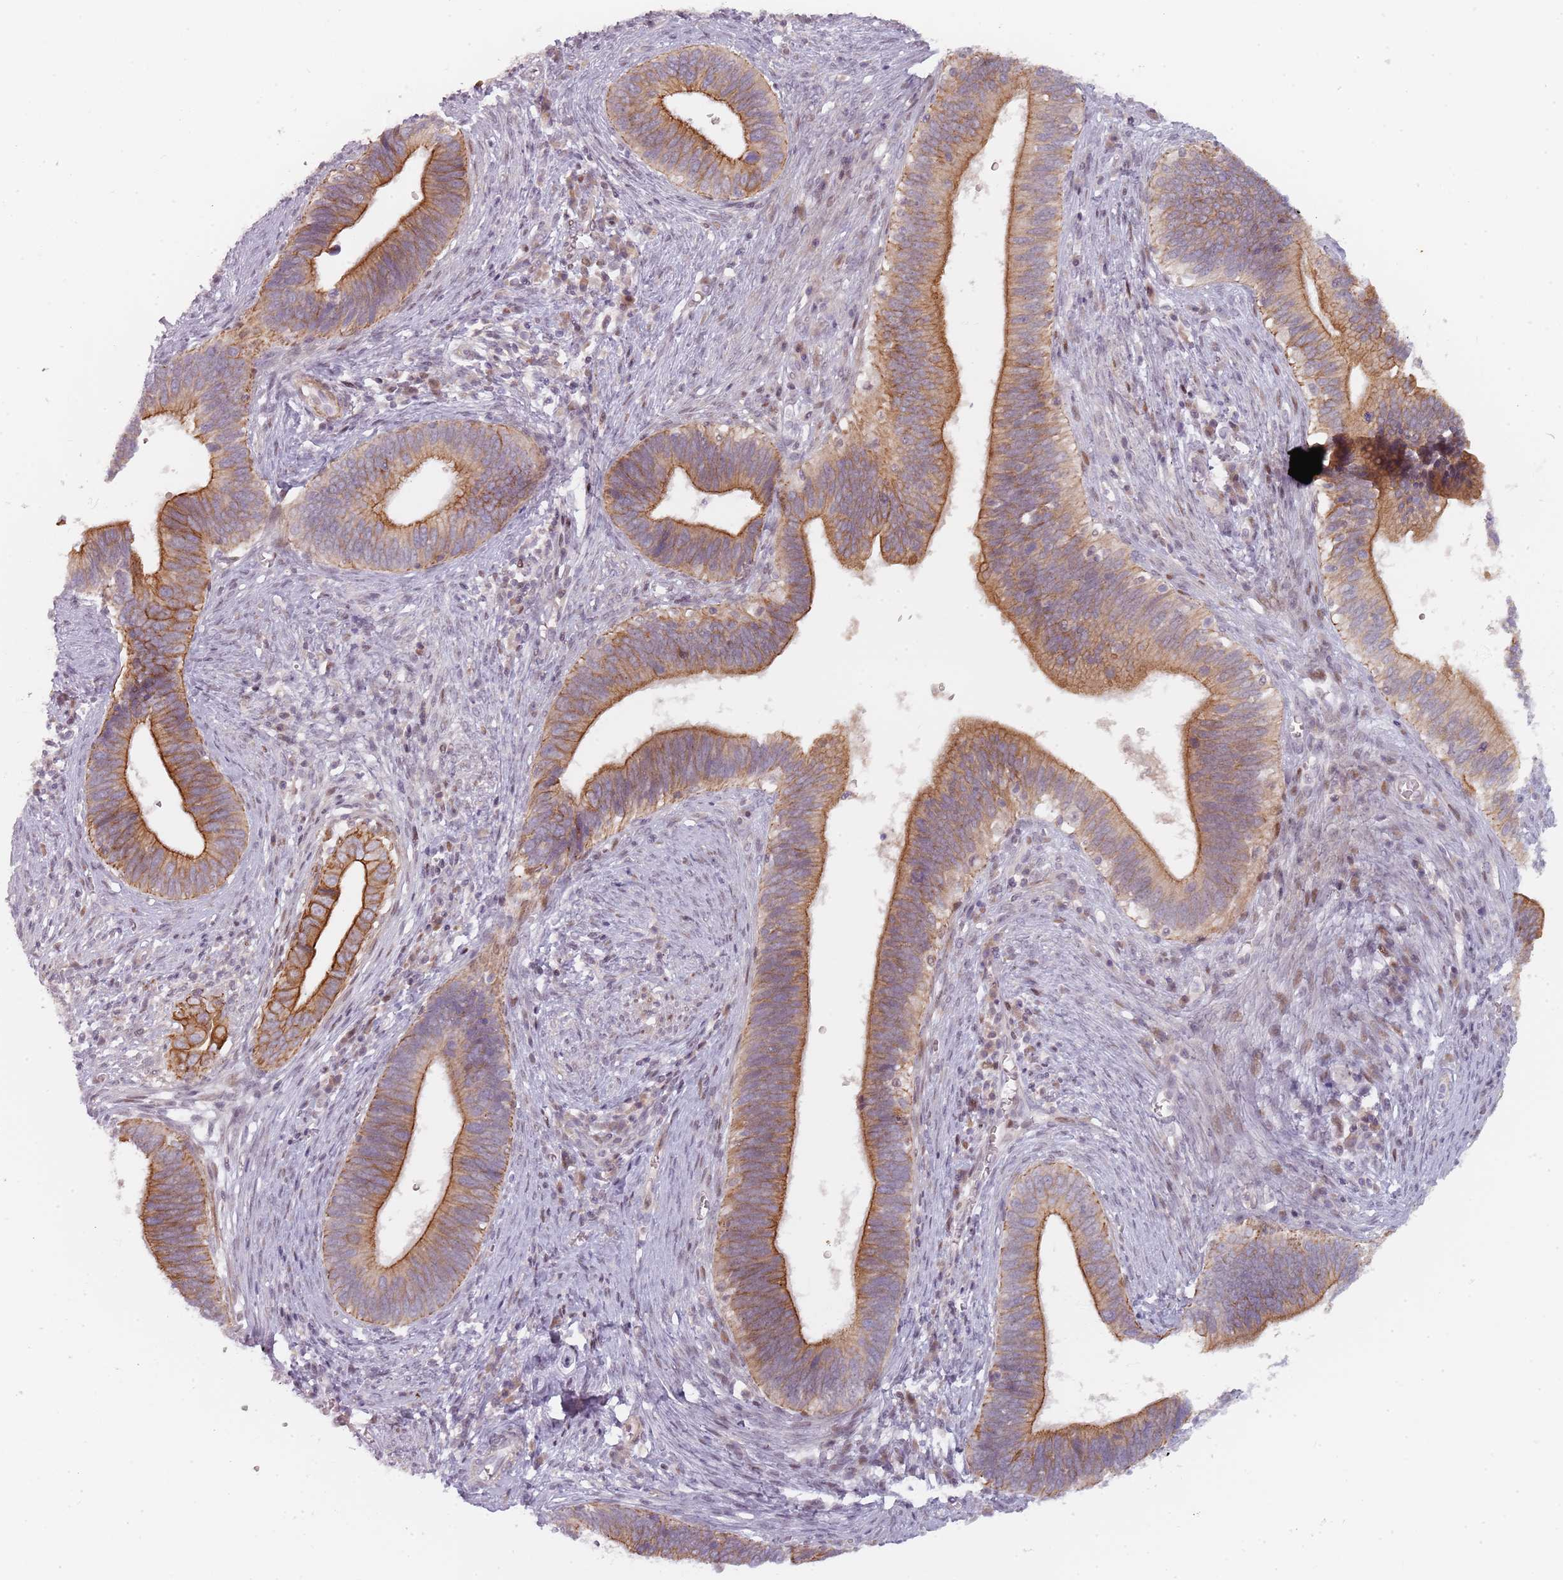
{"staining": {"intensity": "moderate", "quantity": ">75%", "location": "cytoplasmic/membranous"}, "tissue": "cervical cancer", "cell_type": "Tumor cells", "image_type": "cancer", "snomed": [{"axis": "morphology", "description": "Adenocarcinoma, NOS"}, {"axis": "topography", "description": "Cervix"}], "caption": "An IHC image of tumor tissue is shown. Protein staining in brown labels moderate cytoplasmic/membranous positivity in cervical cancer (adenocarcinoma) within tumor cells.", "gene": "RPS6KA2", "patient": {"sex": "female", "age": 42}}